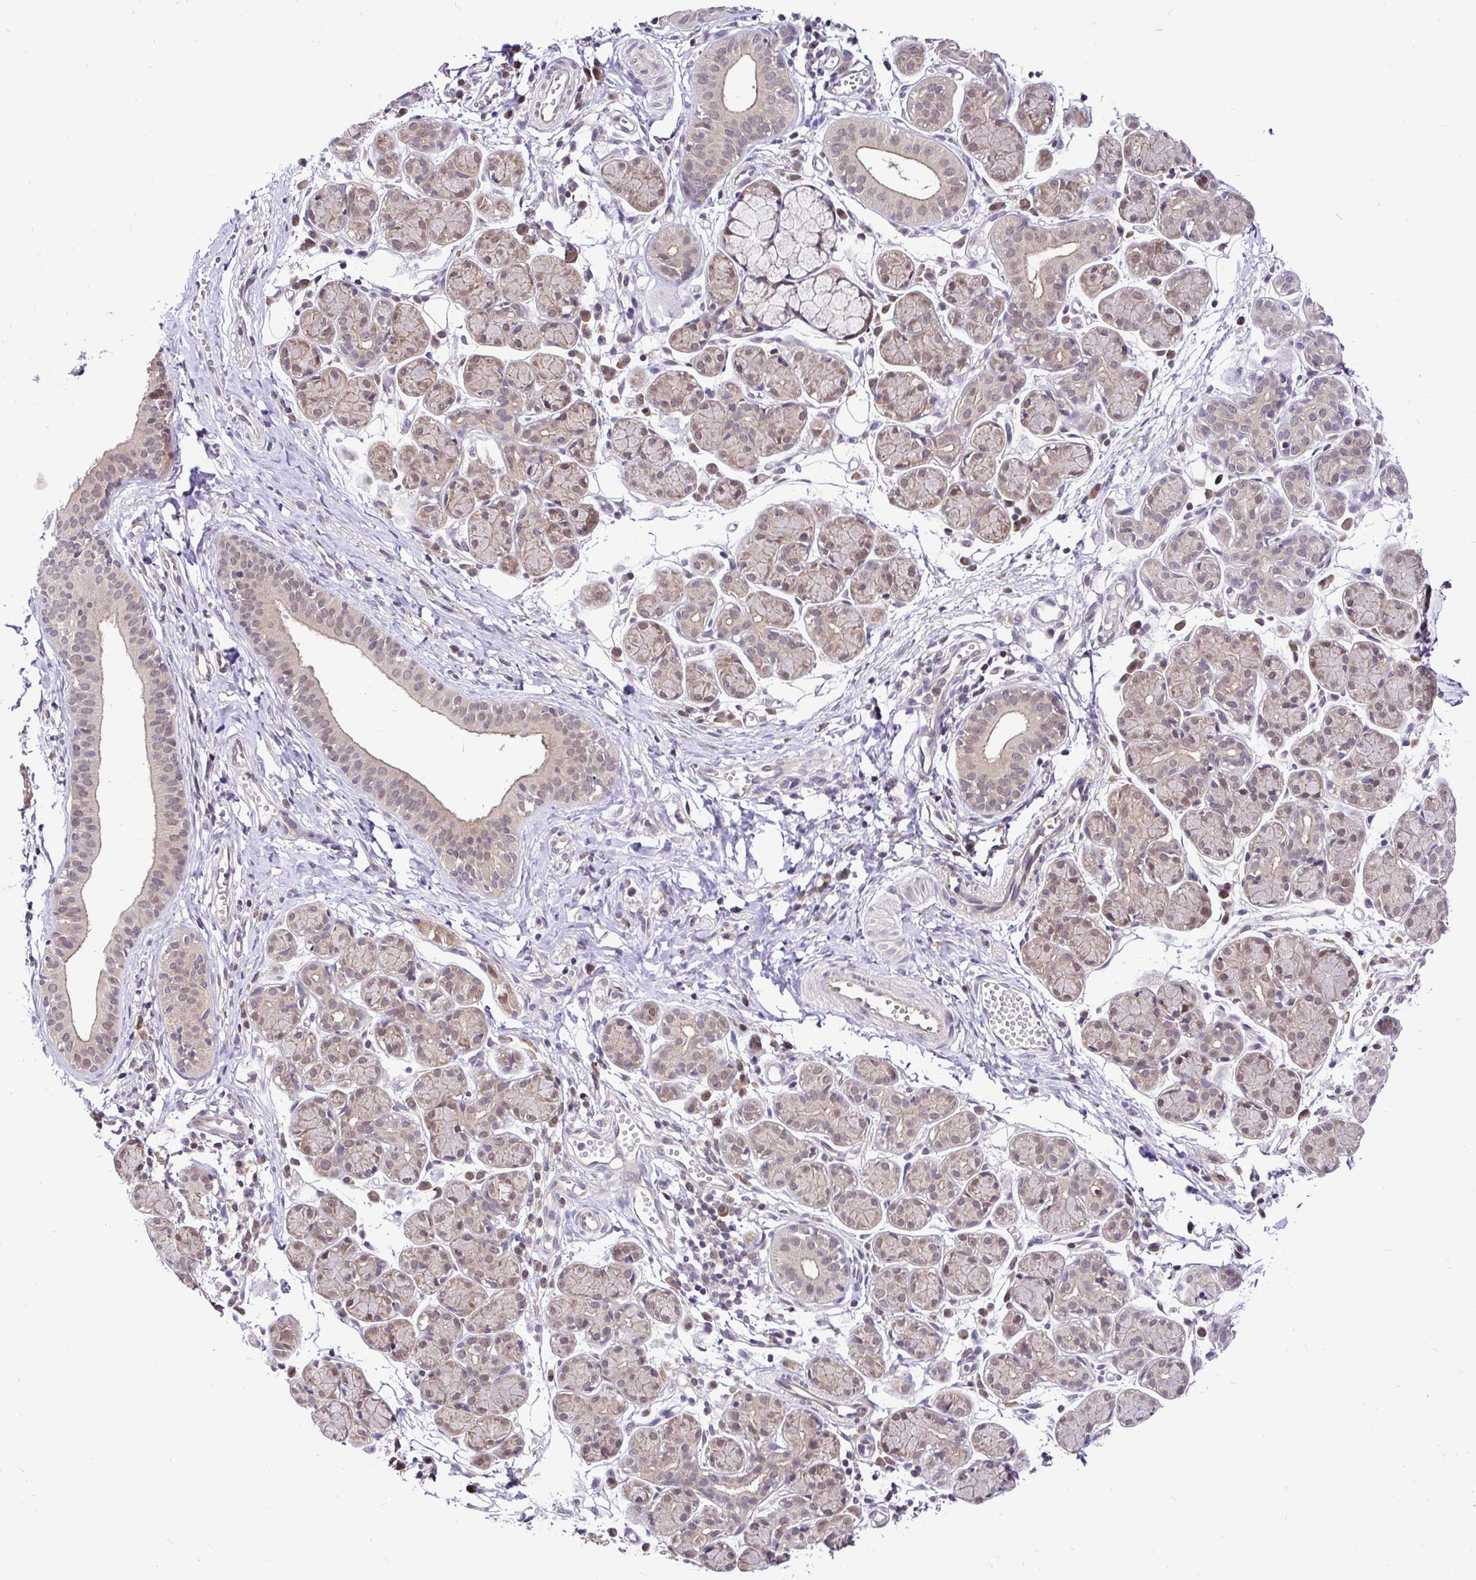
{"staining": {"intensity": "weak", "quantity": "25%-75%", "location": "cytoplasmic/membranous,nuclear"}, "tissue": "salivary gland", "cell_type": "Glandular cells", "image_type": "normal", "snomed": [{"axis": "morphology", "description": "Normal tissue, NOS"}, {"axis": "morphology", "description": "Inflammation, NOS"}, {"axis": "topography", "description": "Lymph node"}, {"axis": "topography", "description": "Salivary gland"}], "caption": "This histopathology image reveals IHC staining of normal salivary gland, with low weak cytoplasmic/membranous,nuclear expression in approximately 25%-75% of glandular cells.", "gene": "UBE2M", "patient": {"sex": "male", "age": 3}}